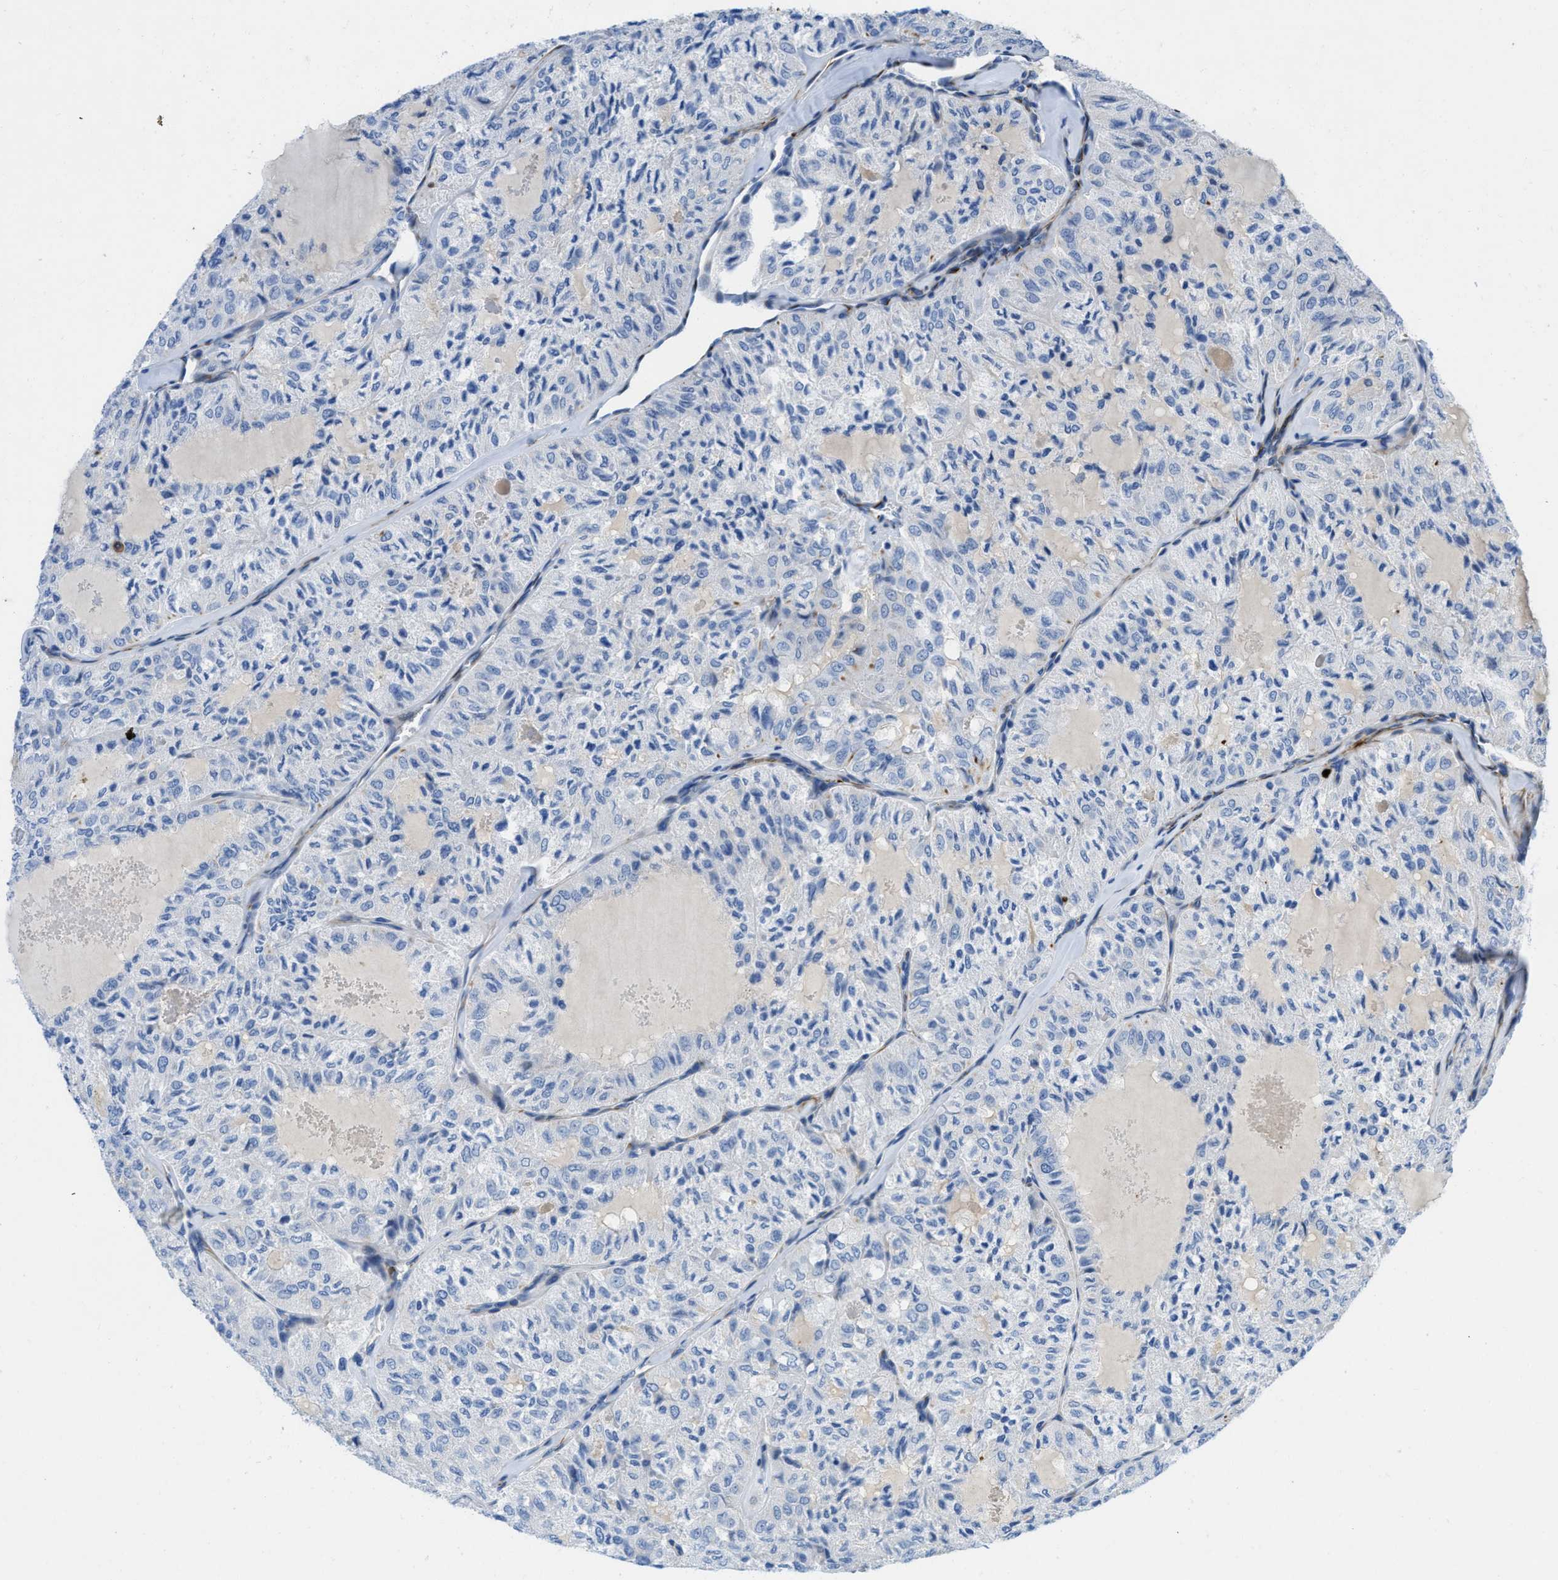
{"staining": {"intensity": "negative", "quantity": "none", "location": "none"}, "tissue": "thyroid cancer", "cell_type": "Tumor cells", "image_type": "cancer", "snomed": [{"axis": "morphology", "description": "Follicular adenoma carcinoma, NOS"}, {"axis": "topography", "description": "Thyroid gland"}], "caption": "The IHC photomicrograph has no significant expression in tumor cells of follicular adenoma carcinoma (thyroid) tissue.", "gene": "XCR1", "patient": {"sex": "male", "age": 75}}